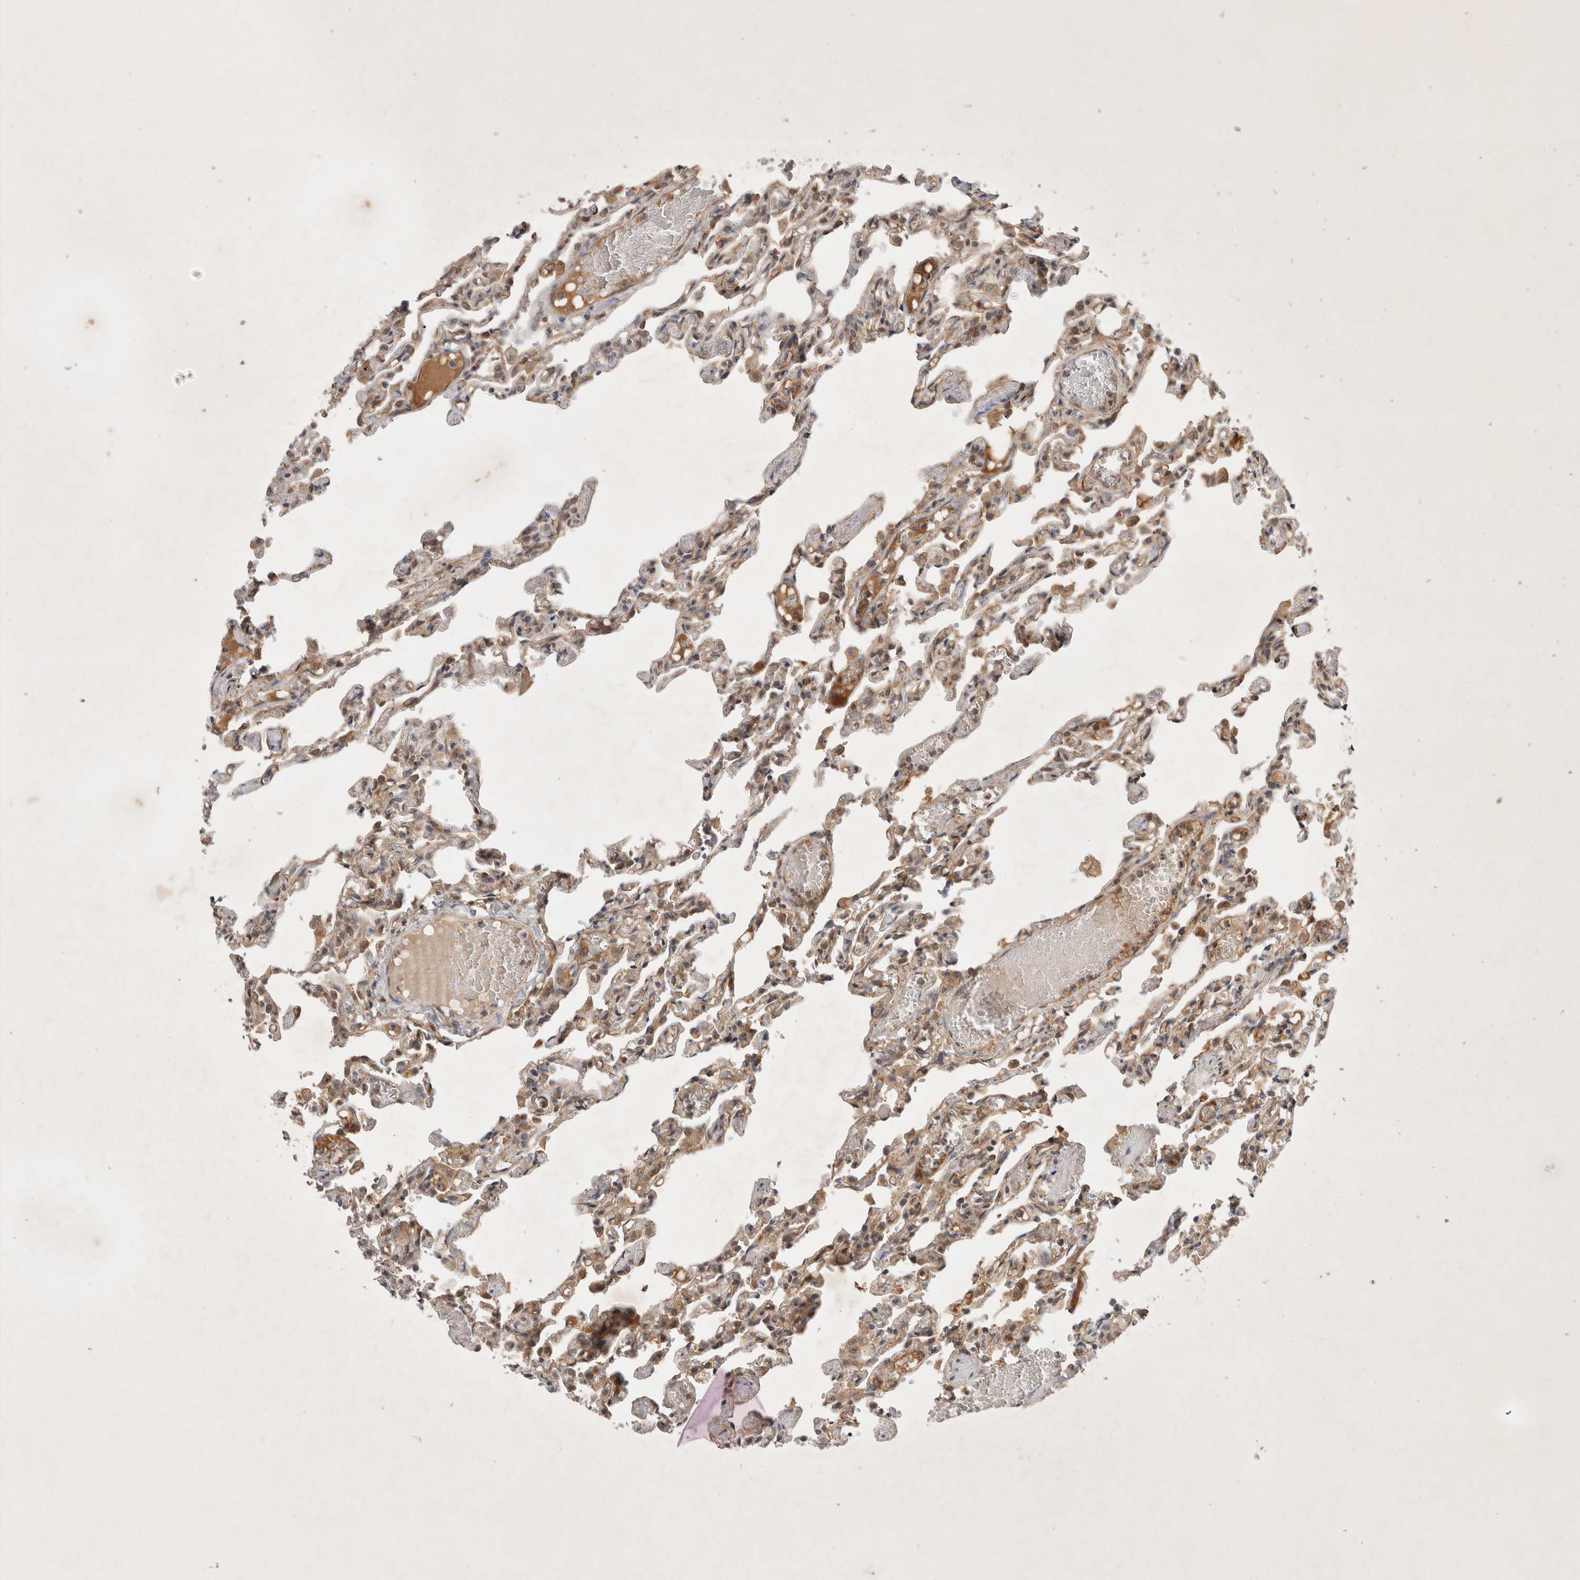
{"staining": {"intensity": "moderate", "quantity": ">75%", "location": "cytoplasmic/membranous"}, "tissue": "lung", "cell_type": "Alveolar cells", "image_type": "normal", "snomed": [{"axis": "morphology", "description": "Normal tissue, NOS"}, {"axis": "topography", "description": "Lung"}], "caption": "Protein positivity by immunohistochemistry (IHC) shows moderate cytoplasmic/membranous positivity in about >75% of alveolar cells in normal lung.", "gene": "YES1", "patient": {"sex": "male", "age": 21}}